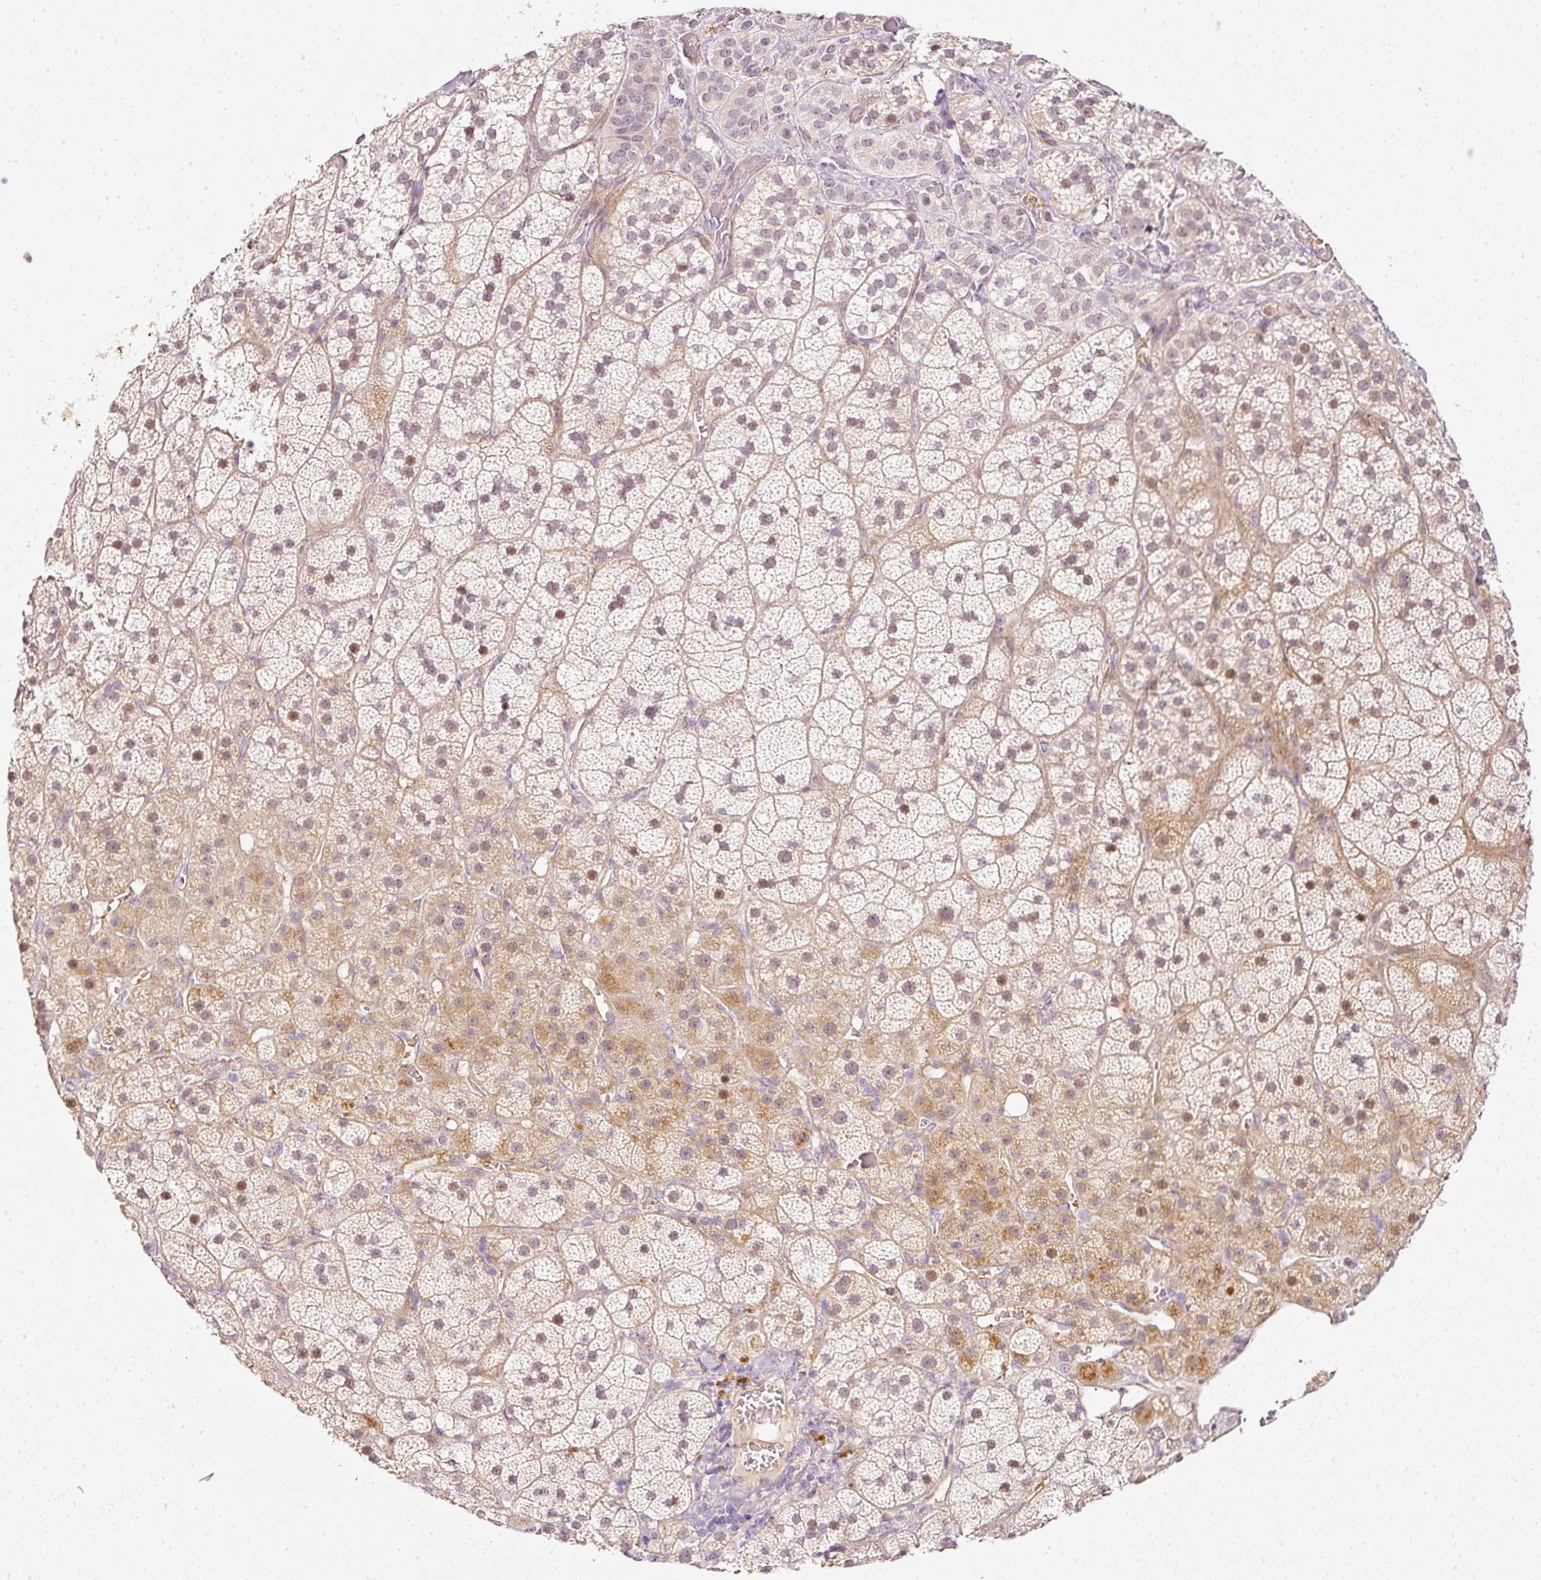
{"staining": {"intensity": "moderate", "quantity": "25%-75%", "location": "cytoplasmic/membranous,nuclear"}, "tissue": "adrenal gland", "cell_type": "Glandular cells", "image_type": "normal", "snomed": [{"axis": "morphology", "description": "Normal tissue, NOS"}, {"axis": "topography", "description": "Adrenal gland"}], "caption": "DAB (3,3'-diaminobenzidine) immunohistochemical staining of benign human adrenal gland shows moderate cytoplasmic/membranous,nuclear protein expression in about 25%-75% of glandular cells.", "gene": "TOGARAM1", "patient": {"sex": "male", "age": 57}}